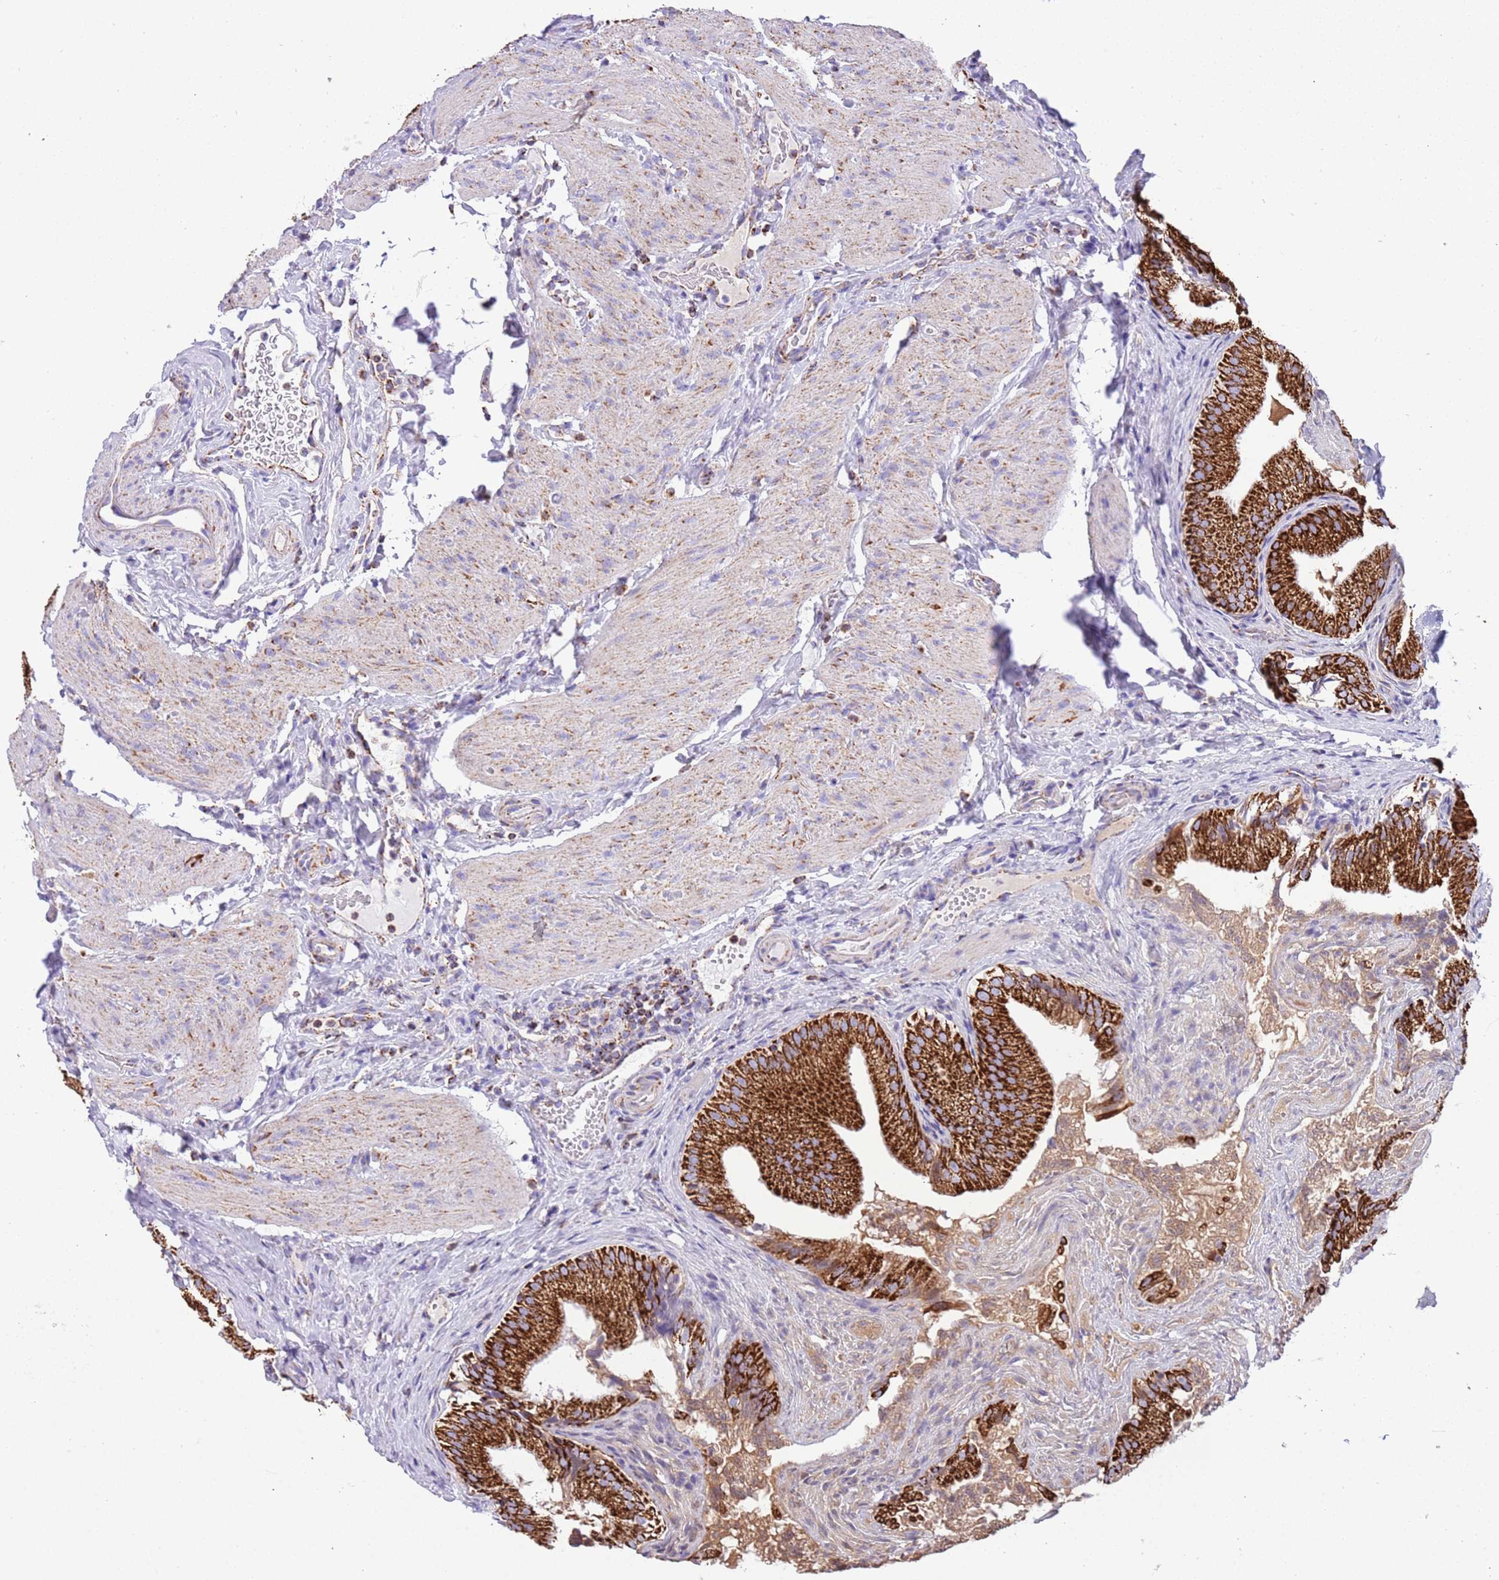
{"staining": {"intensity": "strong", "quantity": ">75%", "location": "cytoplasmic/membranous"}, "tissue": "gallbladder", "cell_type": "Glandular cells", "image_type": "normal", "snomed": [{"axis": "morphology", "description": "Normal tissue, NOS"}, {"axis": "topography", "description": "Gallbladder"}], "caption": "Benign gallbladder demonstrates strong cytoplasmic/membranous staining in approximately >75% of glandular cells The staining was performed using DAB to visualize the protein expression in brown, while the nuclei were stained in blue with hematoxylin (Magnification: 20x)..", "gene": "SUCLG2", "patient": {"sex": "female", "age": 30}}